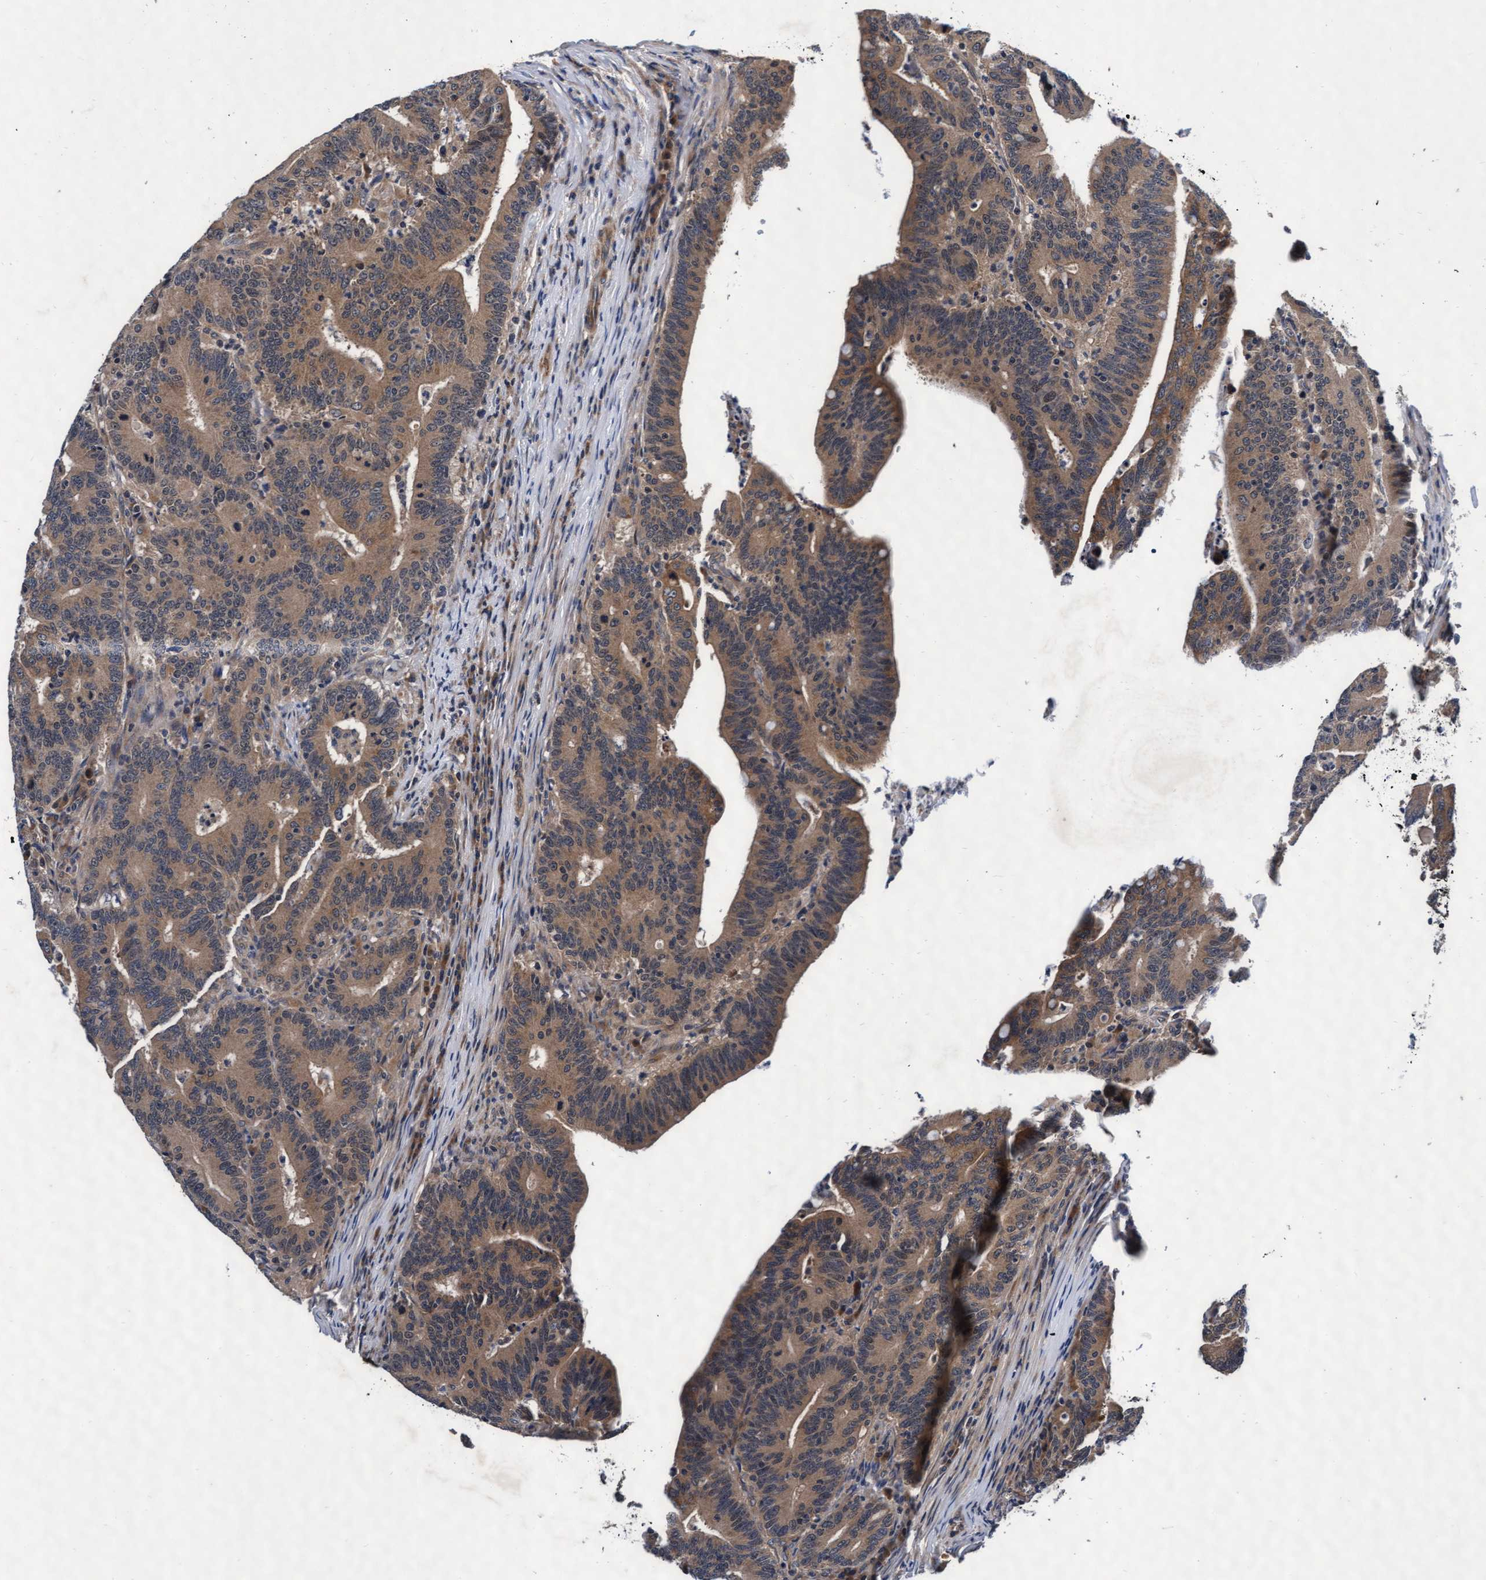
{"staining": {"intensity": "moderate", "quantity": ">75%", "location": "cytoplasmic/membranous"}, "tissue": "colorectal cancer", "cell_type": "Tumor cells", "image_type": "cancer", "snomed": [{"axis": "morphology", "description": "Adenocarcinoma, NOS"}, {"axis": "topography", "description": "Colon"}], "caption": "Moderate cytoplasmic/membranous staining for a protein is identified in approximately >75% of tumor cells of colorectal cancer using immunohistochemistry (IHC).", "gene": "EFCAB13", "patient": {"sex": "female", "age": 66}}